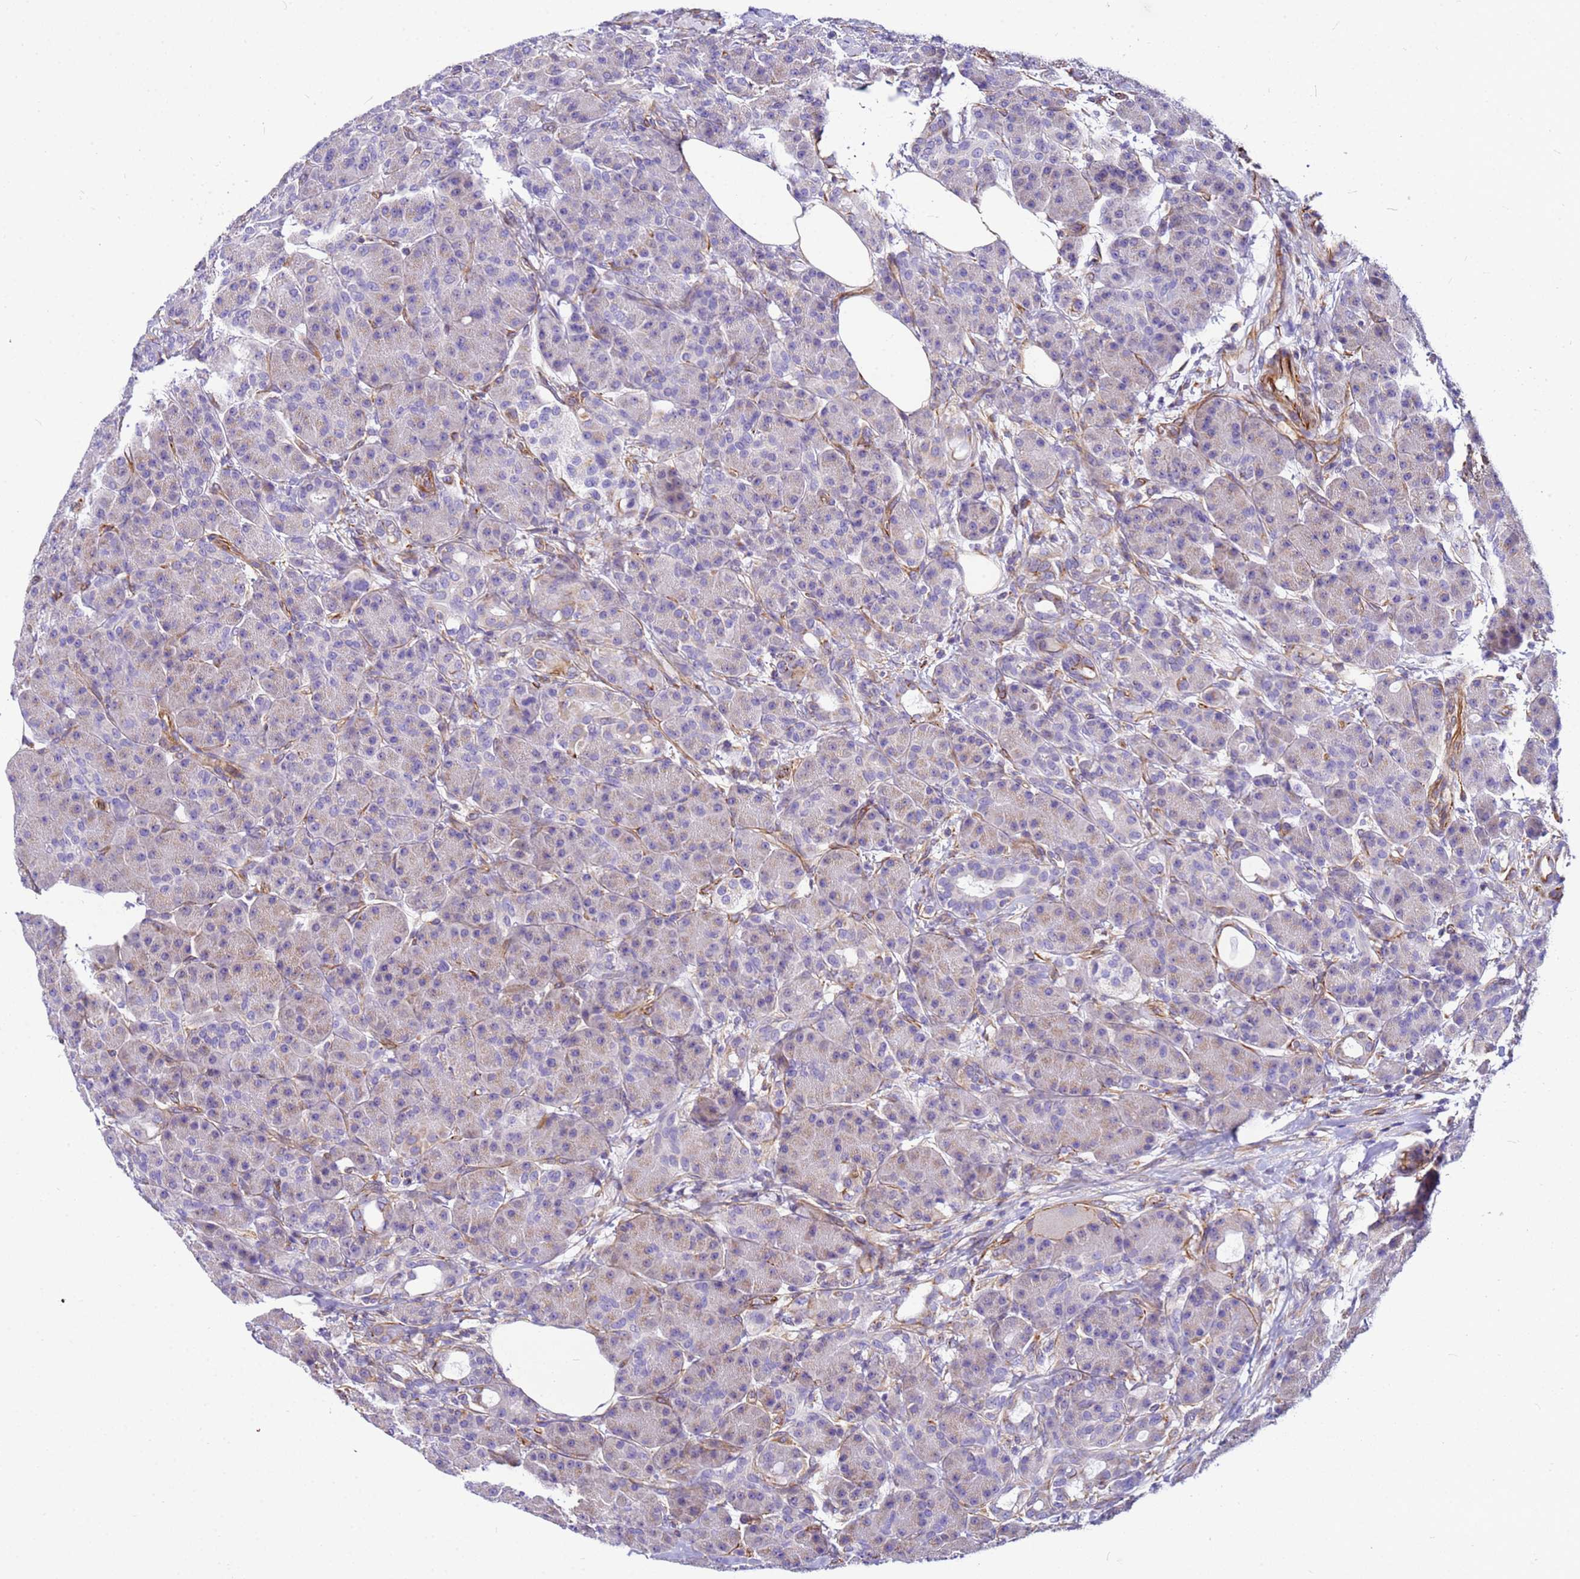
{"staining": {"intensity": "weak", "quantity": "<25%", "location": "cytoplasmic/membranous"}, "tissue": "pancreas", "cell_type": "Exocrine glandular cells", "image_type": "normal", "snomed": [{"axis": "morphology", "description": "Normal tissue, NOS"}, {"axis": "topography", "description": "Pancreas"}], "caption": "IHC of normal human pancreas exhibits no positivity in exocrine glandular cells. (Stains: DAB immunohistochemistry (IHC) with hematoxylin counter stain, Microscopy: brightfield microscopy at high magnification).", "gene": "UBXN2B", "patient": {"sex": "male", "age": 63}}